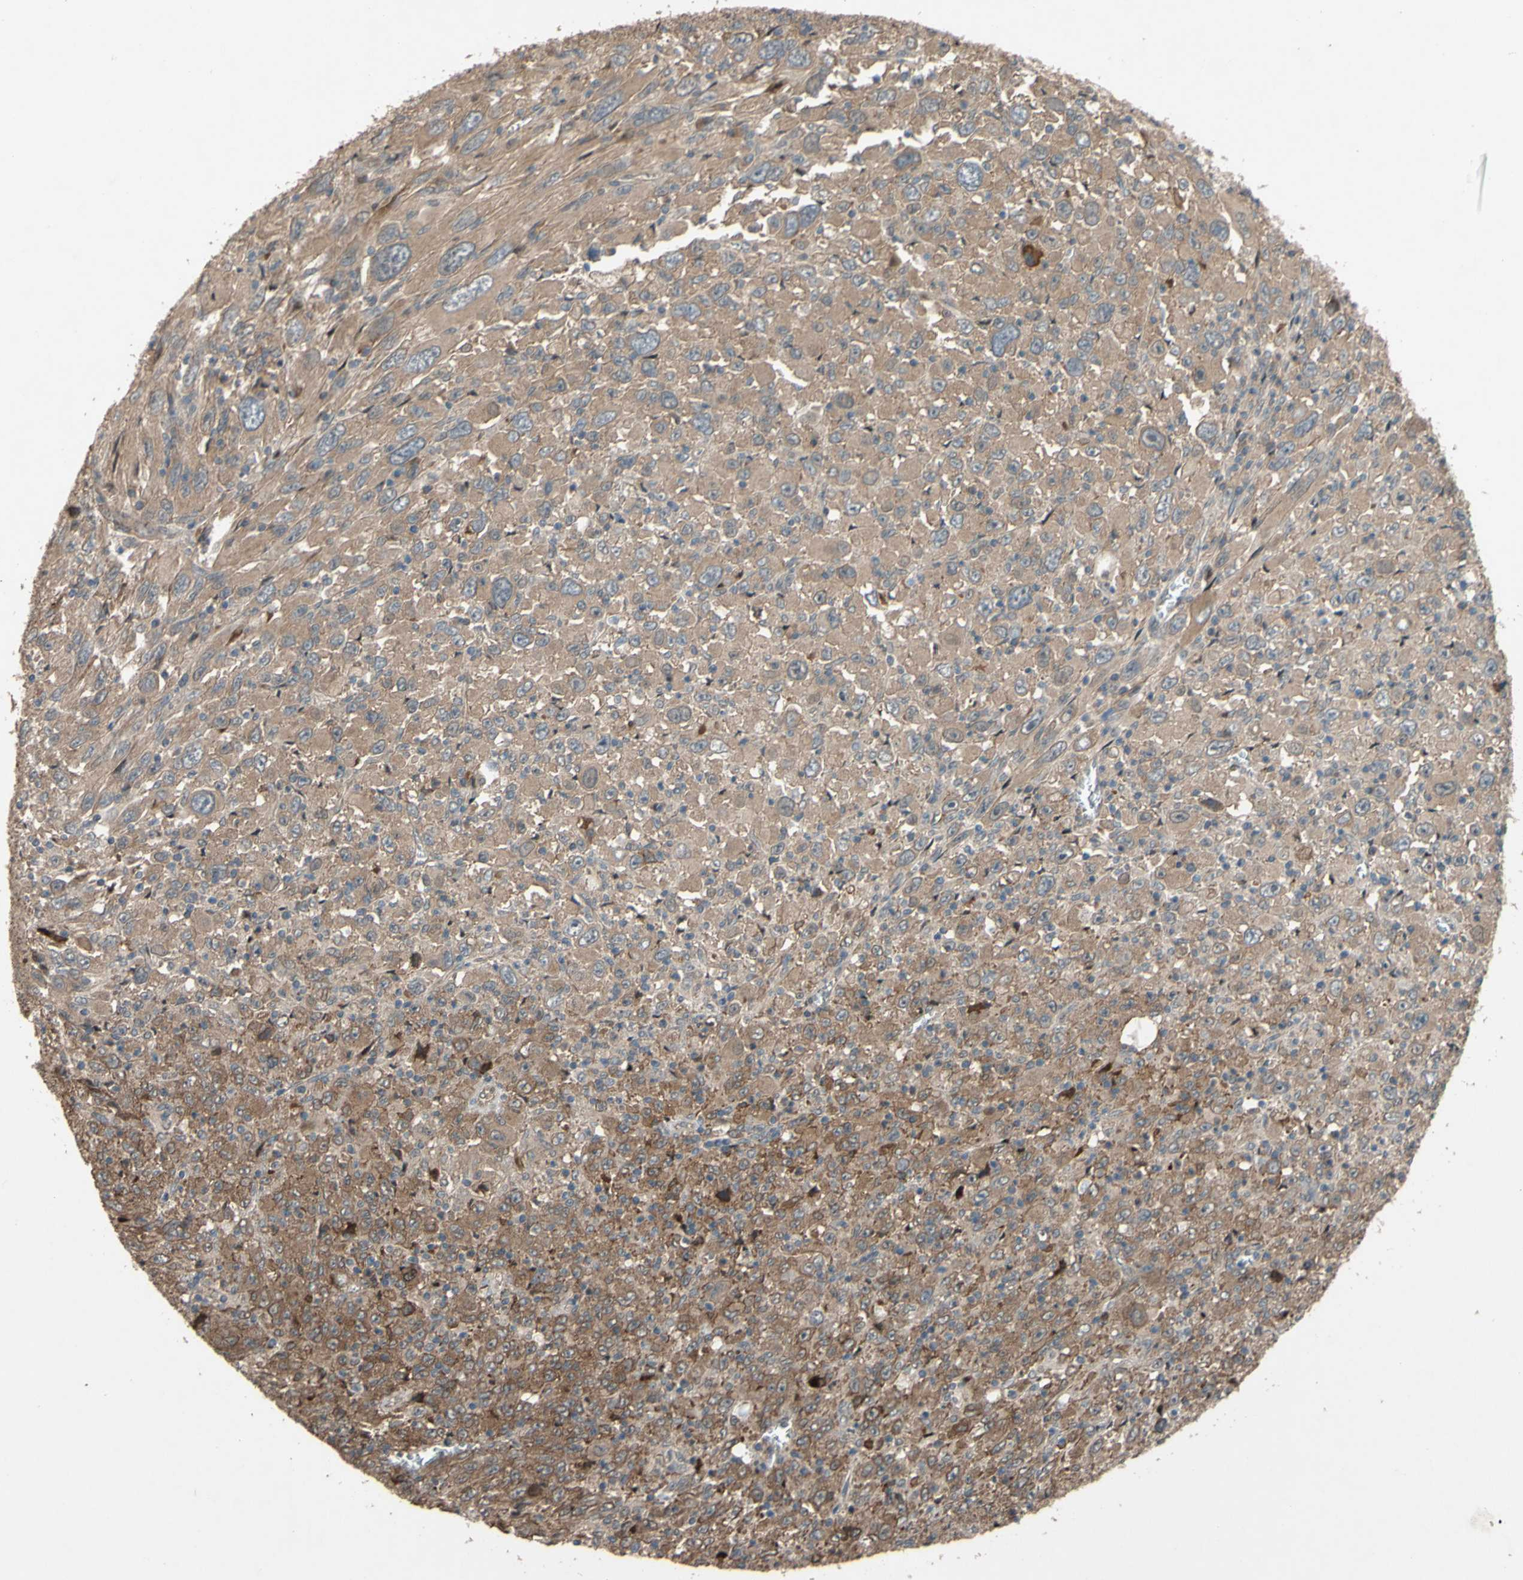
{"staining": {"intensity": "moderate", "quantity": ">75%", "location": "cytoplasmic/membranous"}, "tissue": "melanoma", "cell_type": "Tumor cells", "image_type": "cancer", "snomed": [{"axis": "morphology", "description": "Malignant melanoma, Metastatic site"}, {"axis": "topography", "description": "Skin"}], "caption": "IHC (DAB) staining of melanoma demonstrates moderate cytoplasmic/membranous protein positivity in approximately >75% of tumor cells.", "gene": "SHROOM4", "patient": {"sex": "female", "age": 56}}